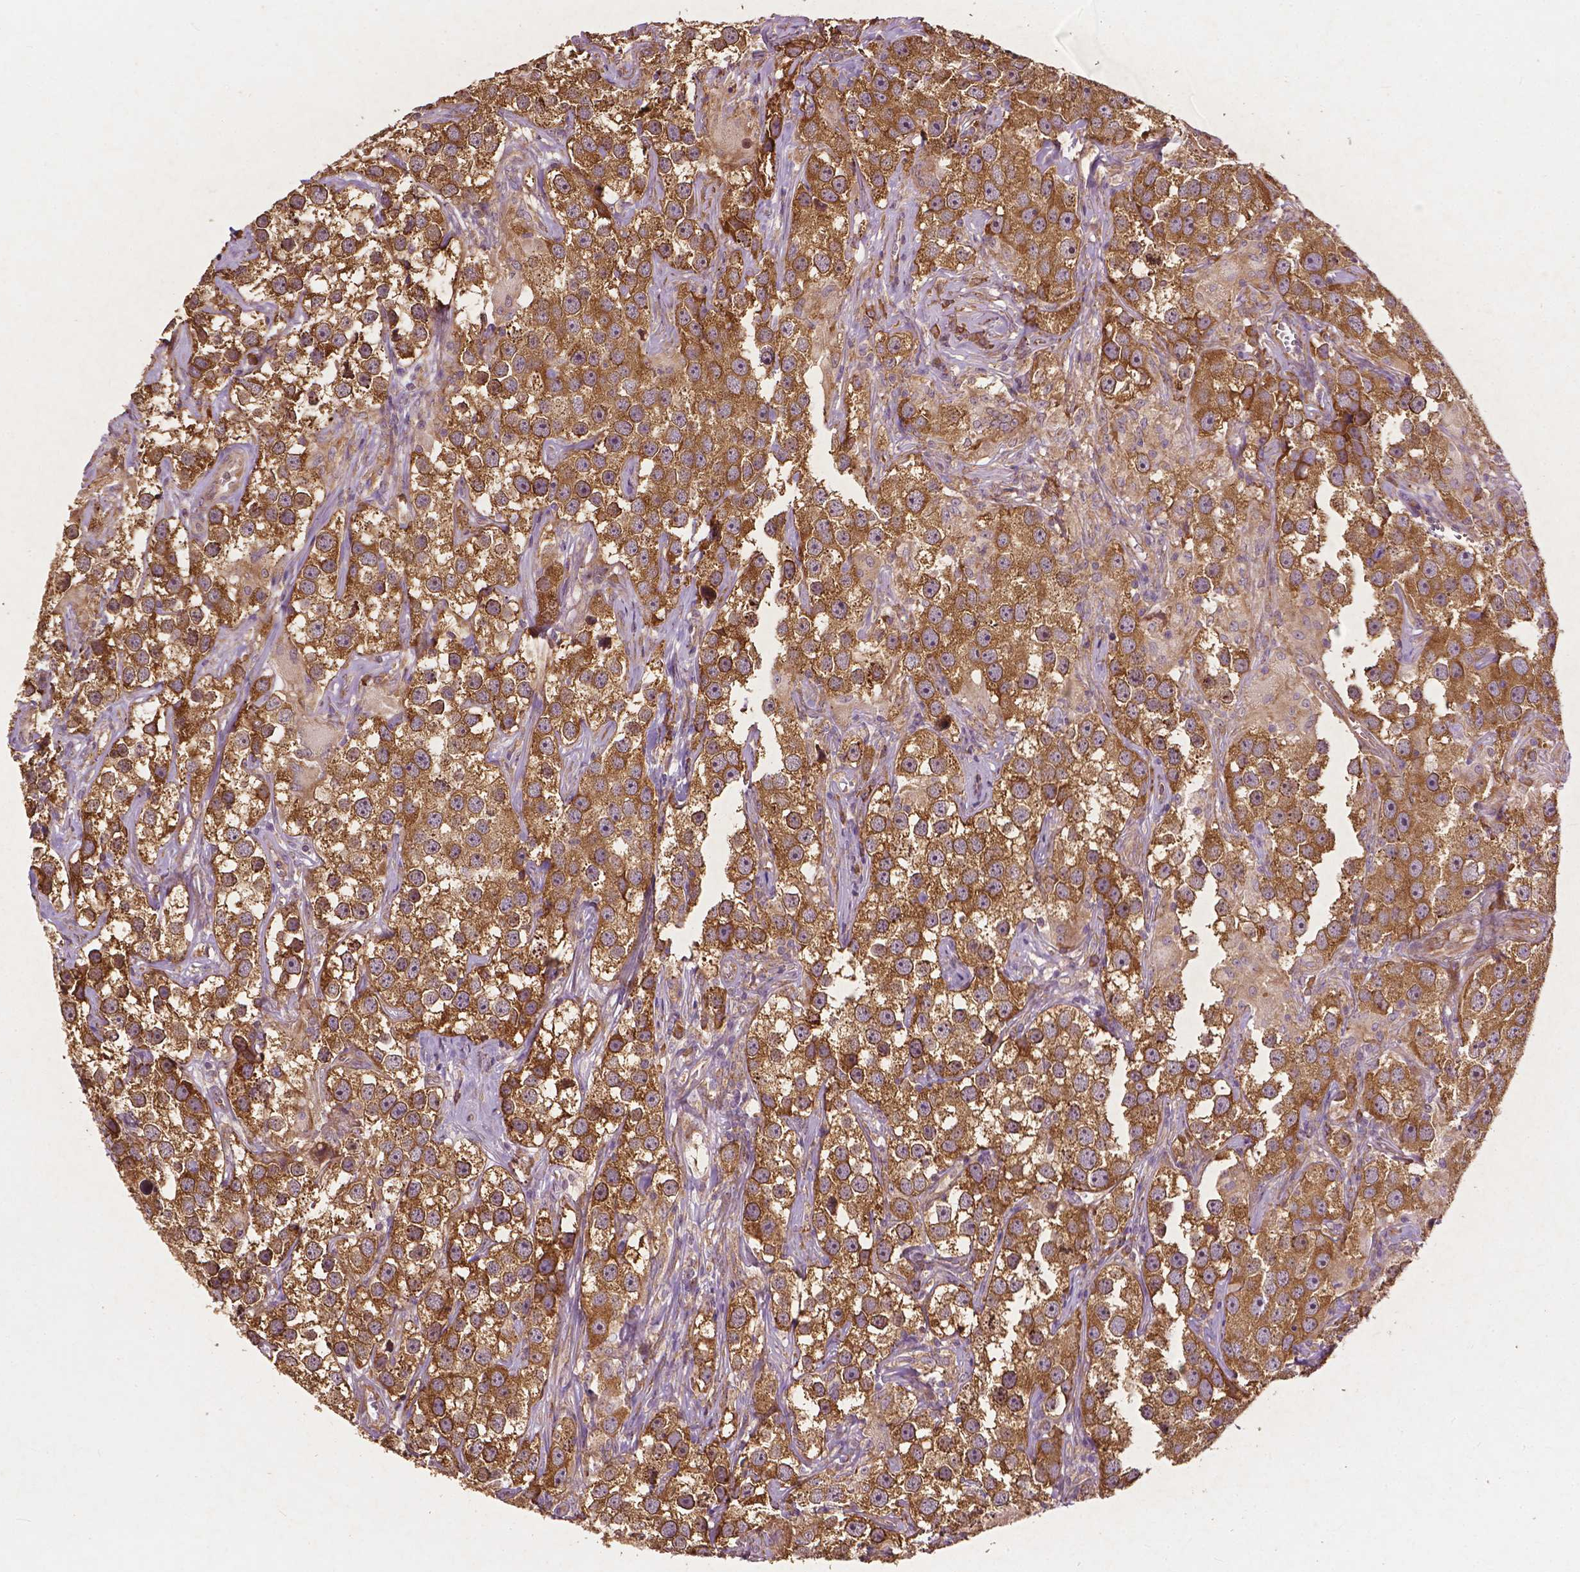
{"staining": {"intensity": "strong", "quantity": ">75%", "location": "cytoplasmic/membranous"}, "tissue": "testis cancer", "cell_type": "Tumor cells", "image_type": "cancer", "snomed": [{"axis": "morphology", "description": "Seminoma, NOS"}, {"axis": "topography", "description": "Testis"}], "caption": "DAB (3,3'-diaminobenzidine) immunohistochemical staining of human seminoma (testis) reveals strong cytoplasmic/membranous protein positivity in about >75% of tumor cells. The protein of interest is stained brown, and the nuclei are stained in blue (DAB IHC with brightfield microscopy, high magnification).", "gene": "G3BP1", "patient": {"sex": "male", "age": 49}}